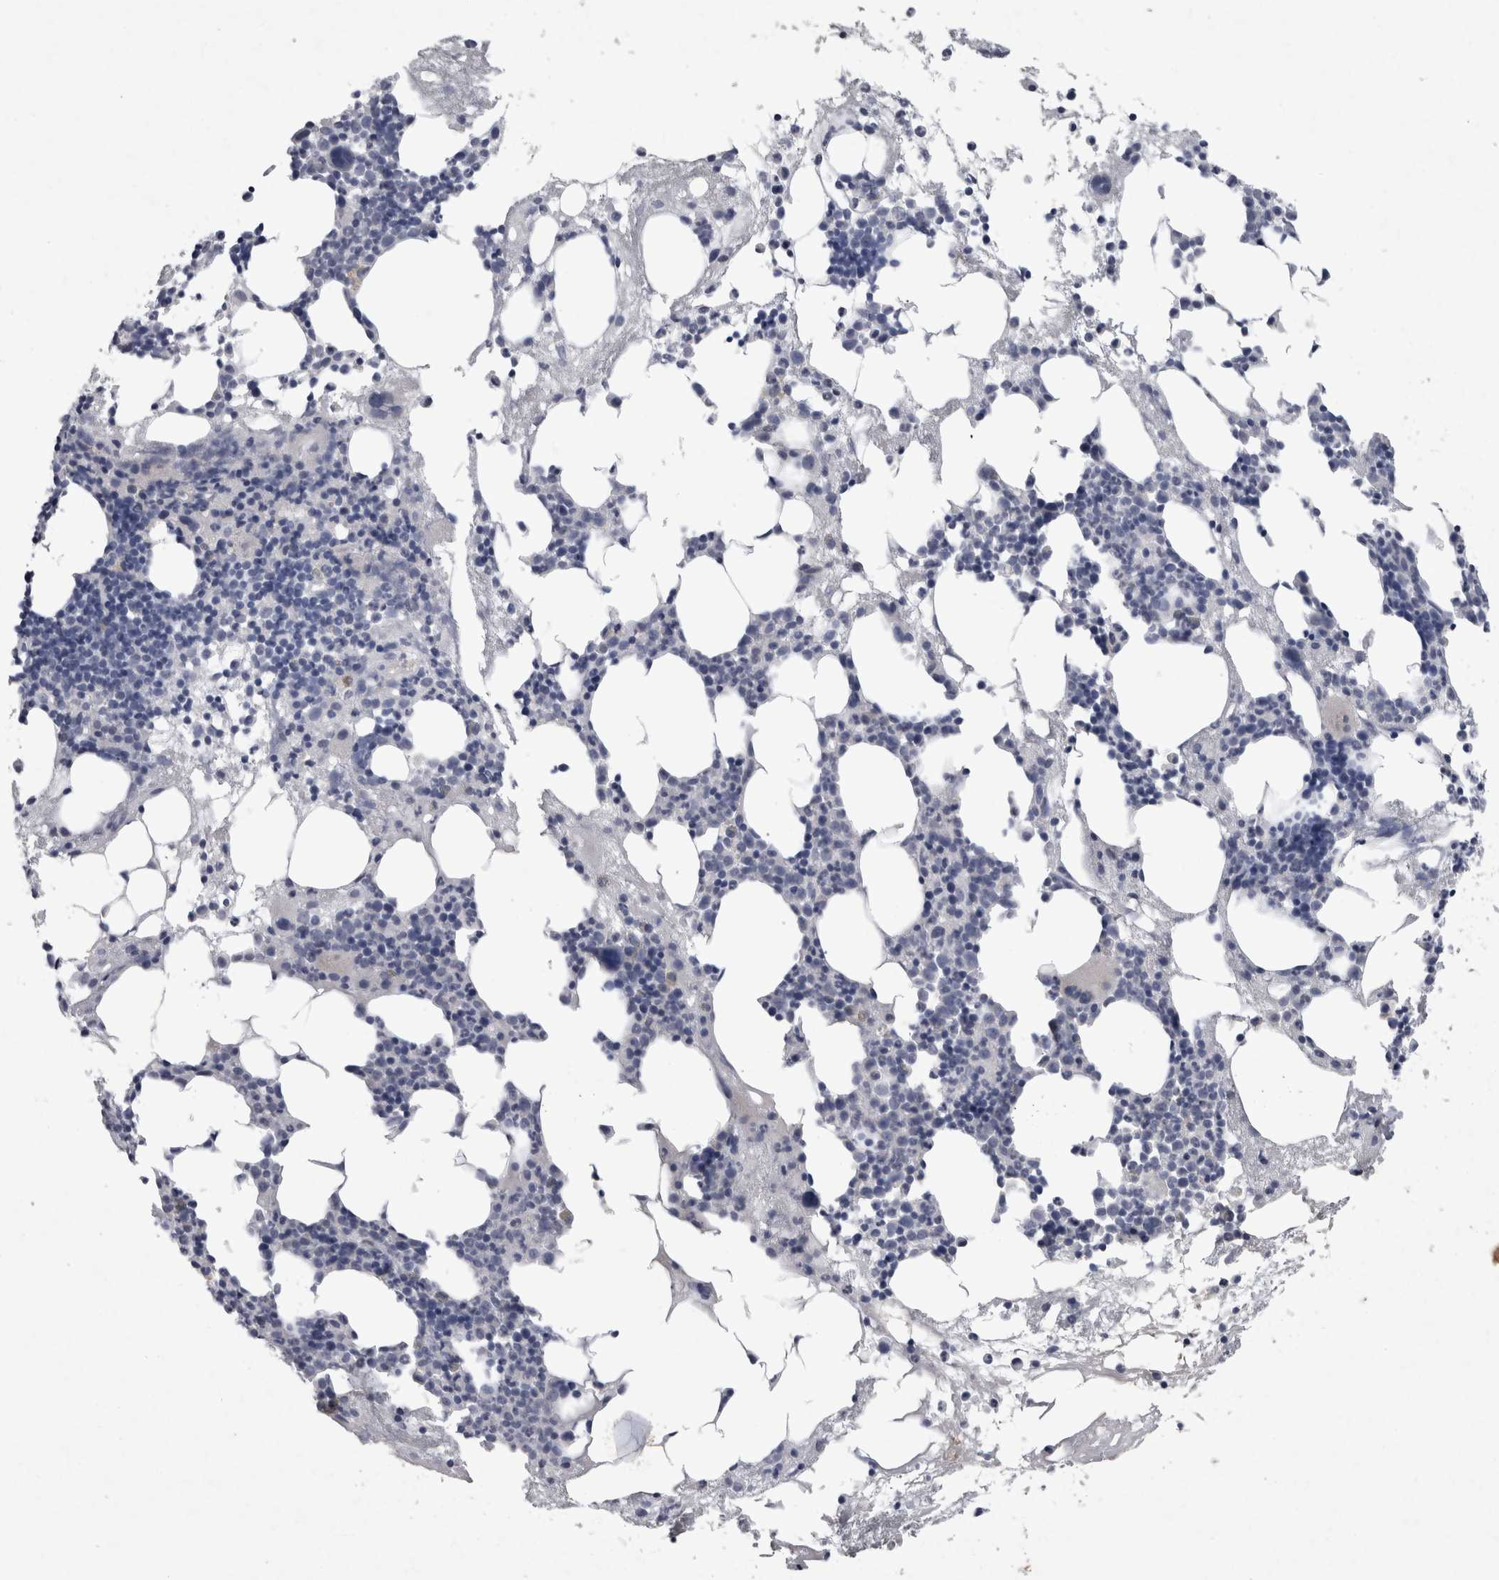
{"staining": {"intensity": "negative", "quantity": "none", "location": "none"}, "tissue": "bone marrow", "cell_type": "Hematopoietic cells", "image_type": "normal", "snomed": [{"axis": "morphology", "description": "Normal tissue, NOS"}, {"axis": "morphology", "description": "Inflammation, NOS"}, {"axis": "topography", "description": "Bone marrow"}], "caption": "Histopathology image shows no significant protein expression in hematopoietic cells of normal bone marrow. The staining is performed using DAB brown chromogen with nuclei counter-stained in using hematoxylin.", "gene": "PDX1", "patient": {"sex": "female", "age": 81}}